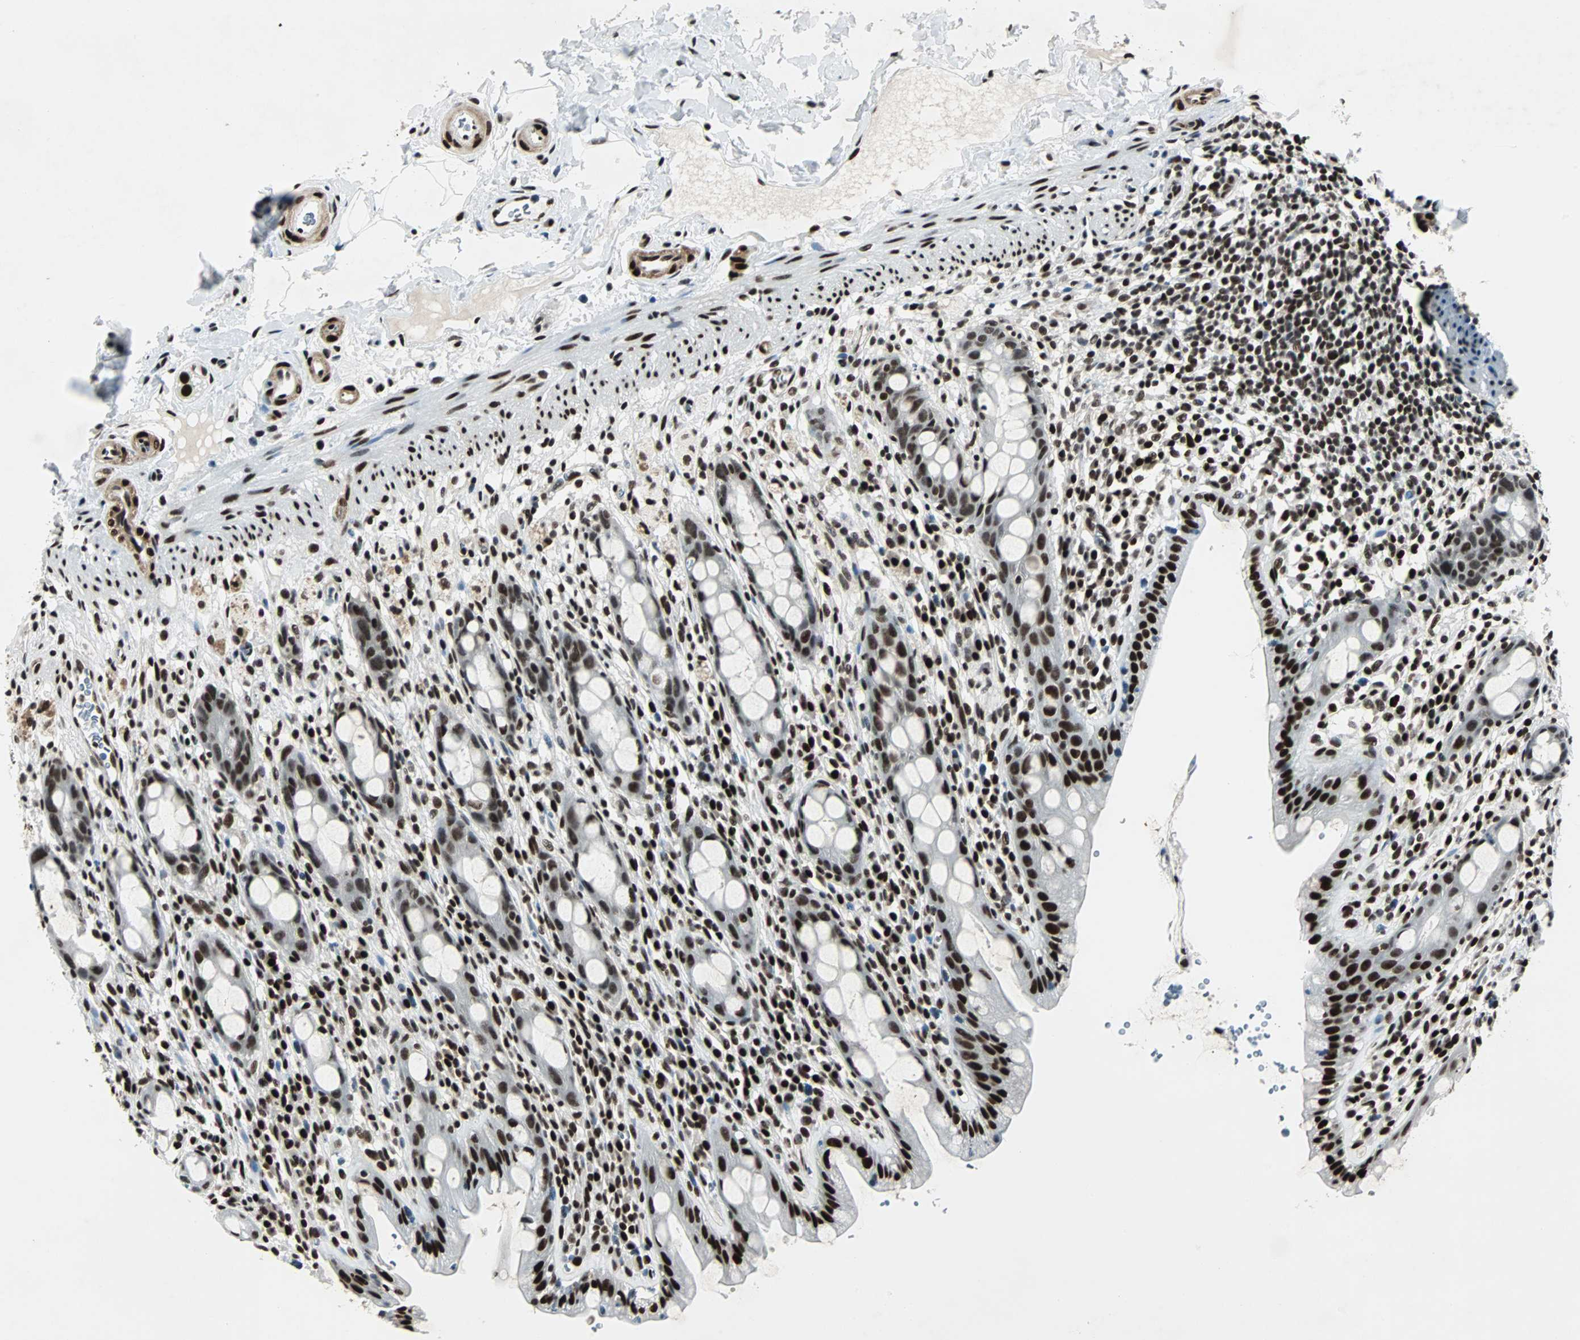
{"staining": {"intensity": "strong", "quantity": ">75%", "location": "nuclear"}, "tissue": "rectum", "cell_type": "Glandular cells", "image_type": "normal", "snomed": [{"axis": "morphology", "description": "Normal tissue, NOS"}, {"axis": "topography", "description": "Rectum"}], "caption": "A brown stain shows strong nuclear positivity of a protein in glandular cells of benign rectum.", "gene": "MEF2D", "patient": {"sex": "male", "age": 44}}